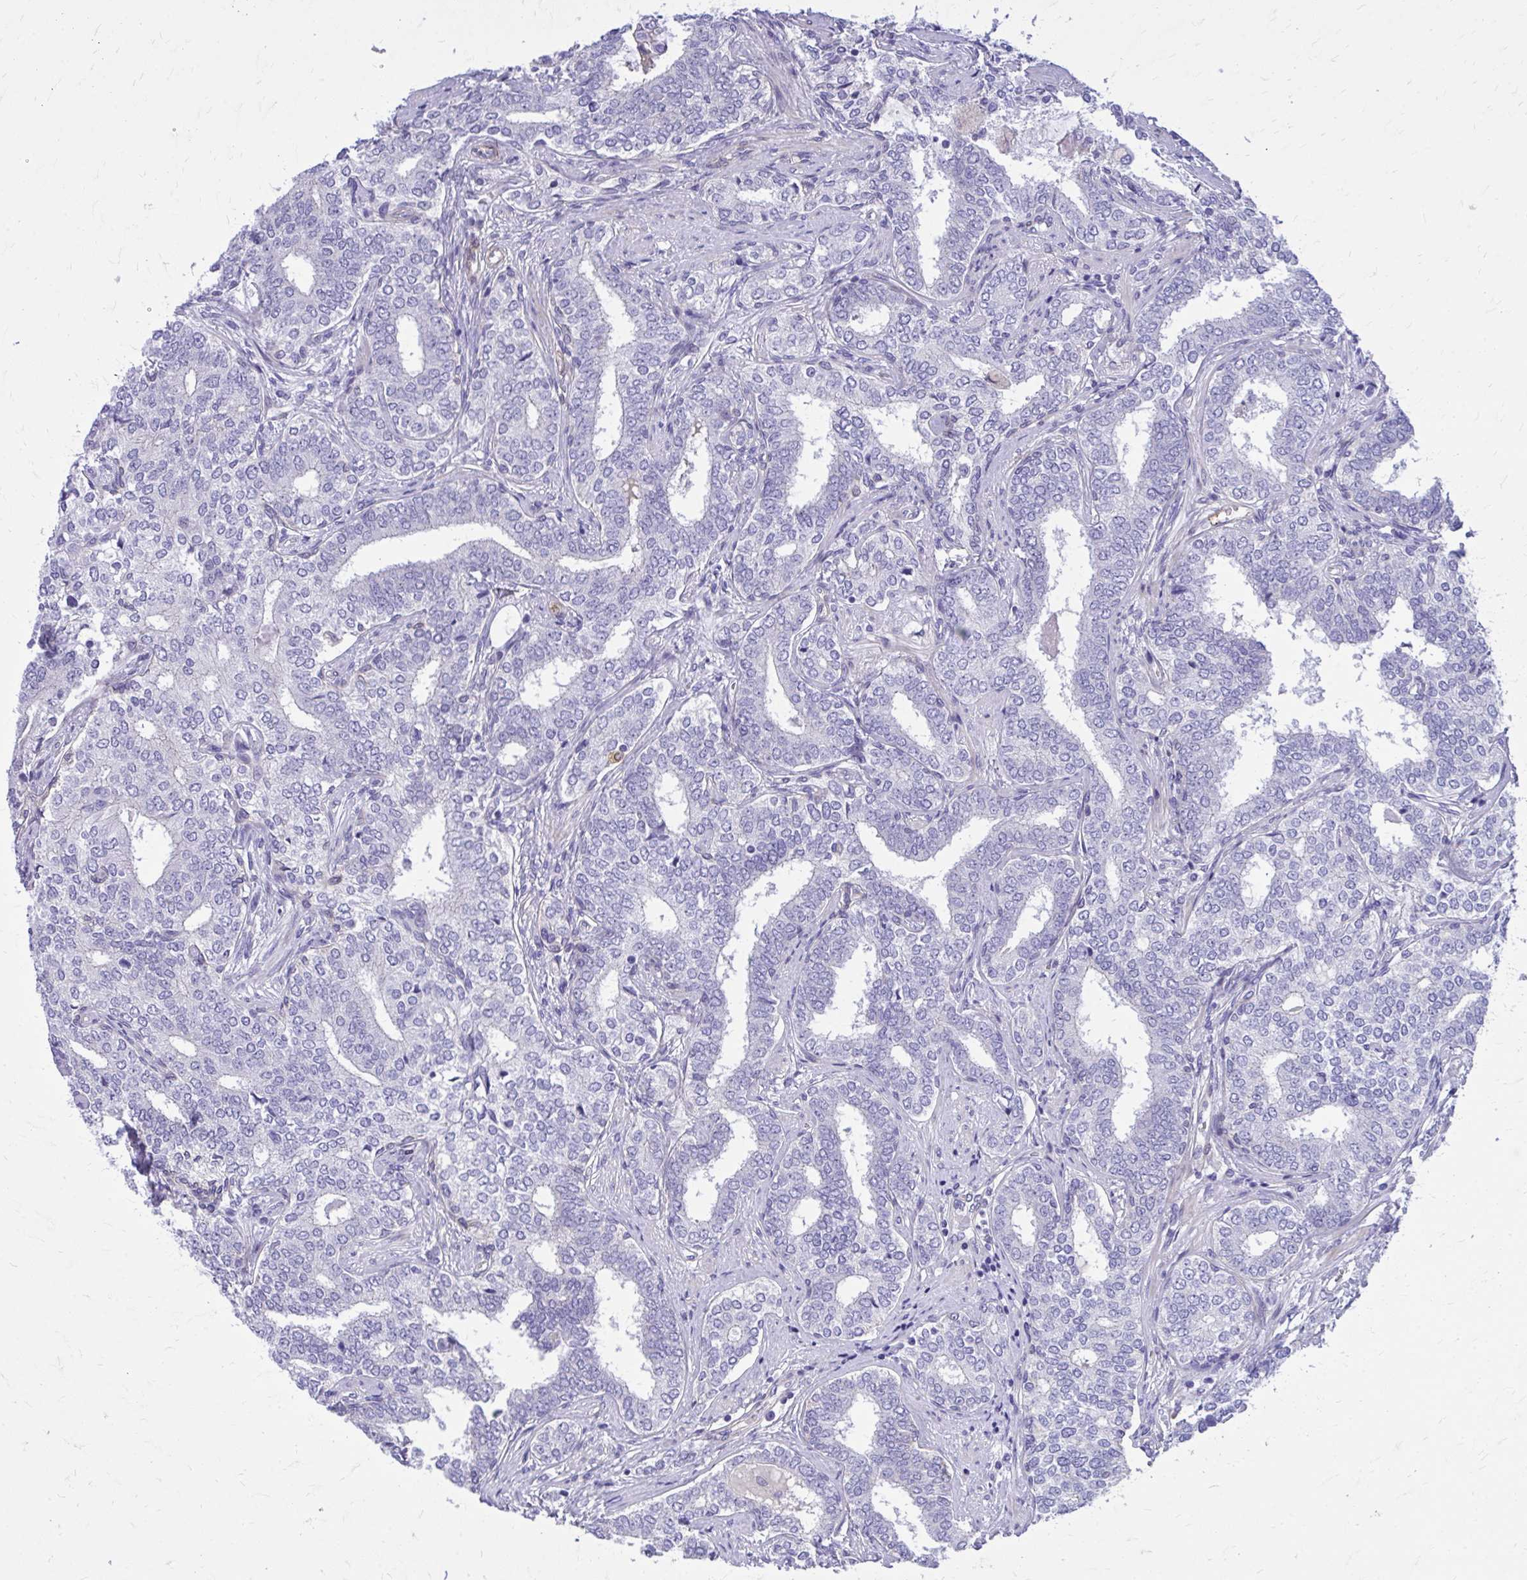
{"staining": {"intensity": "negative", "quantity": "none", "location": "none"}, "tissue": "prostate cancer", "cell_type": "Tumor cells", "image_type": "cancer", "snomed": [{"axis": "morphology", "description": "Adenocarcinoma, High grade"}, {"axis": "topography", "description": "Prostate"}], "caption": "This histopathology image is of prostate high-grade adenocarcinoma stained with immunohistochemistry (IHC) to label a protein in brown with the nuclei are counter-stained blue. There is no positivity in tumor cells.", "gene": "ADAMTSL1", "patient": {"sex": "male", "age": 72}}